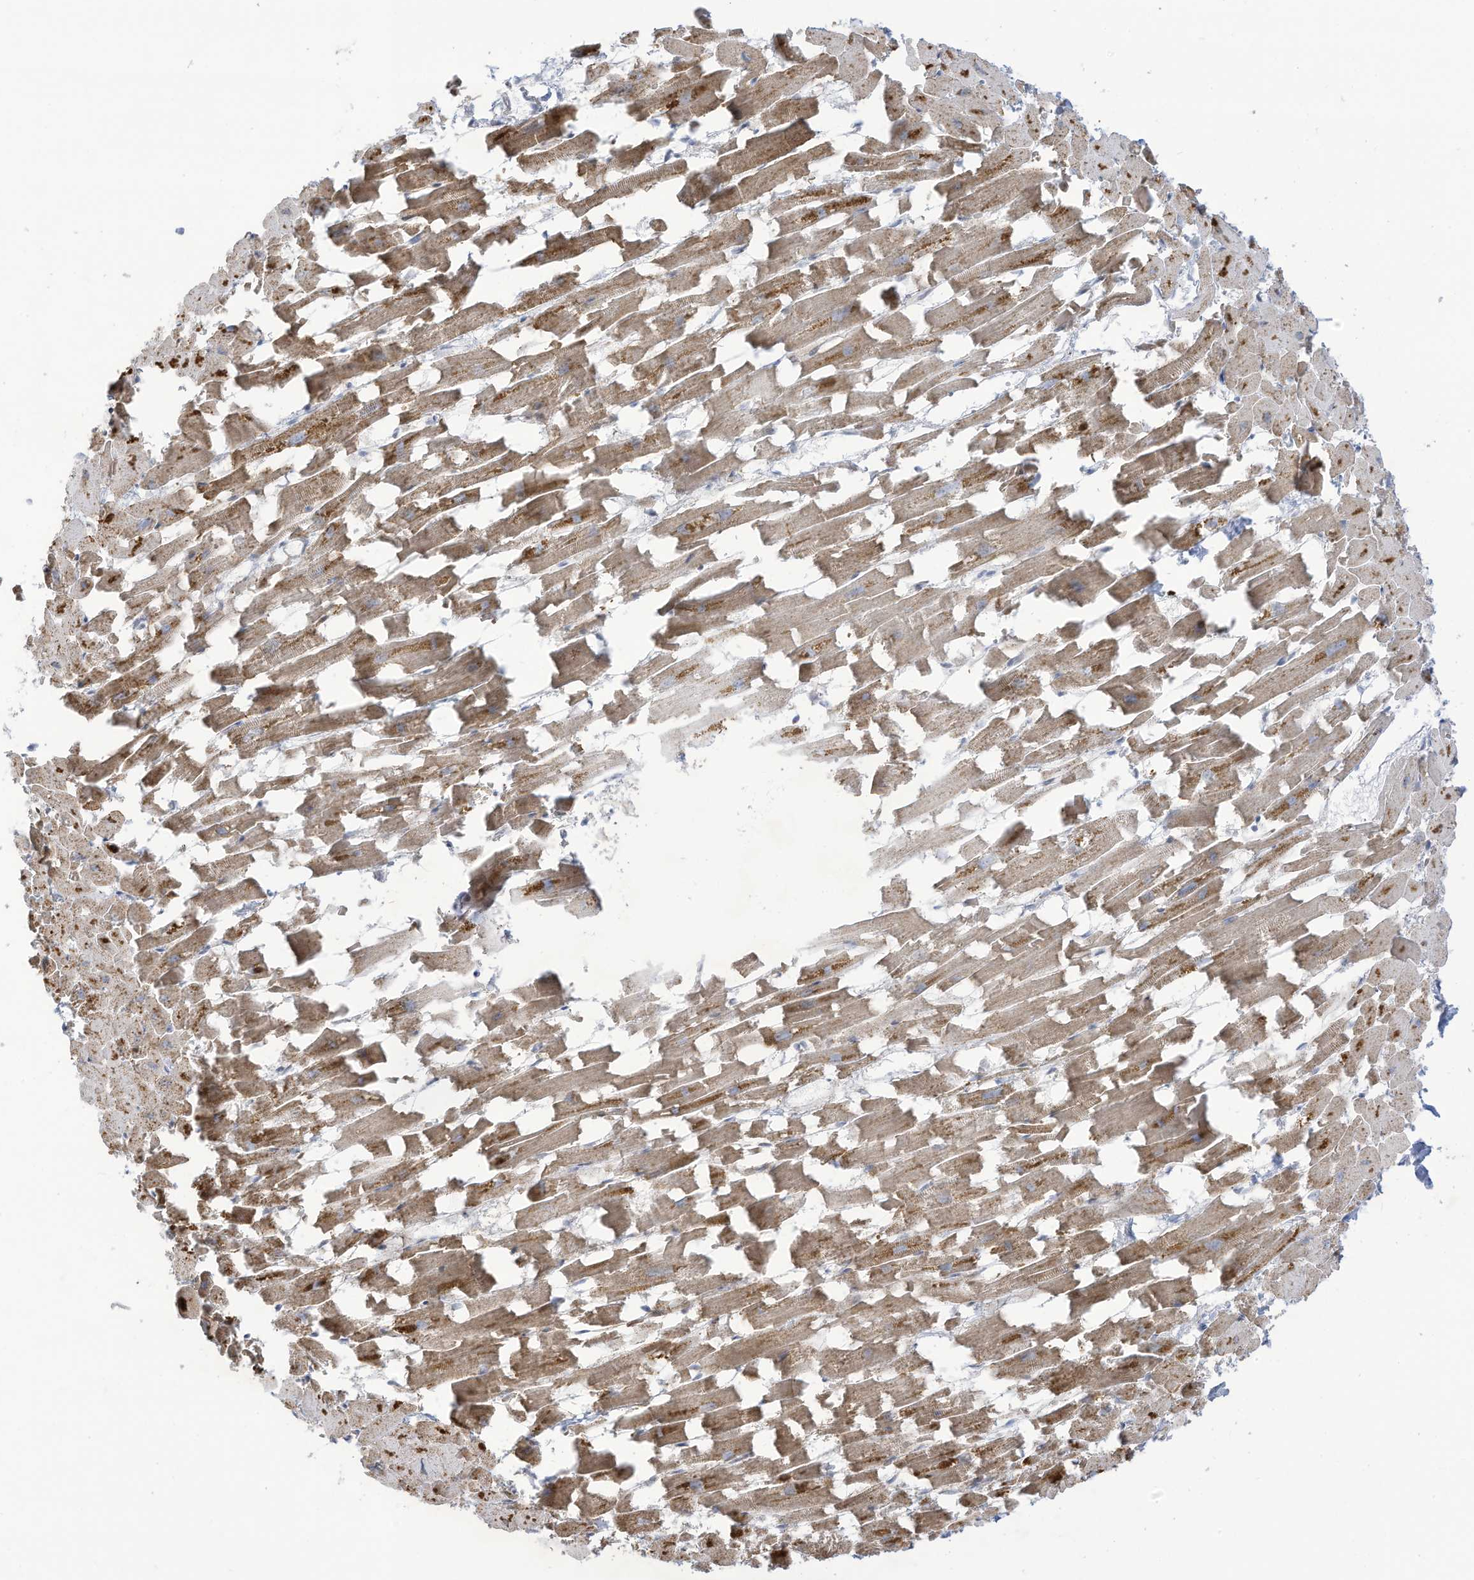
{"staining": {"intensity": "moderate", "quantity": "25%-75%", "location": "cytoplasmic/membranous"}, "tissue": "heart muscle", "cell_type": "Cardiomyocytes", "image_type": "normal", "snomed": [{"axis": "morphology", "description": "Normal tissue, NOS"}, {"axis": "topography", "description": "Heart"}], "caption": "Heart muscle stained with DAB (3,3'-diaminobenzidine) immunohistochemistry (IHC) reveals medium levels of moderate cytoplasmic/membranous staining in approximately 25%-75% of cardiomyocytes.", "gene": "THNSL2", "patient": {"sex": "female", "age": 64}}